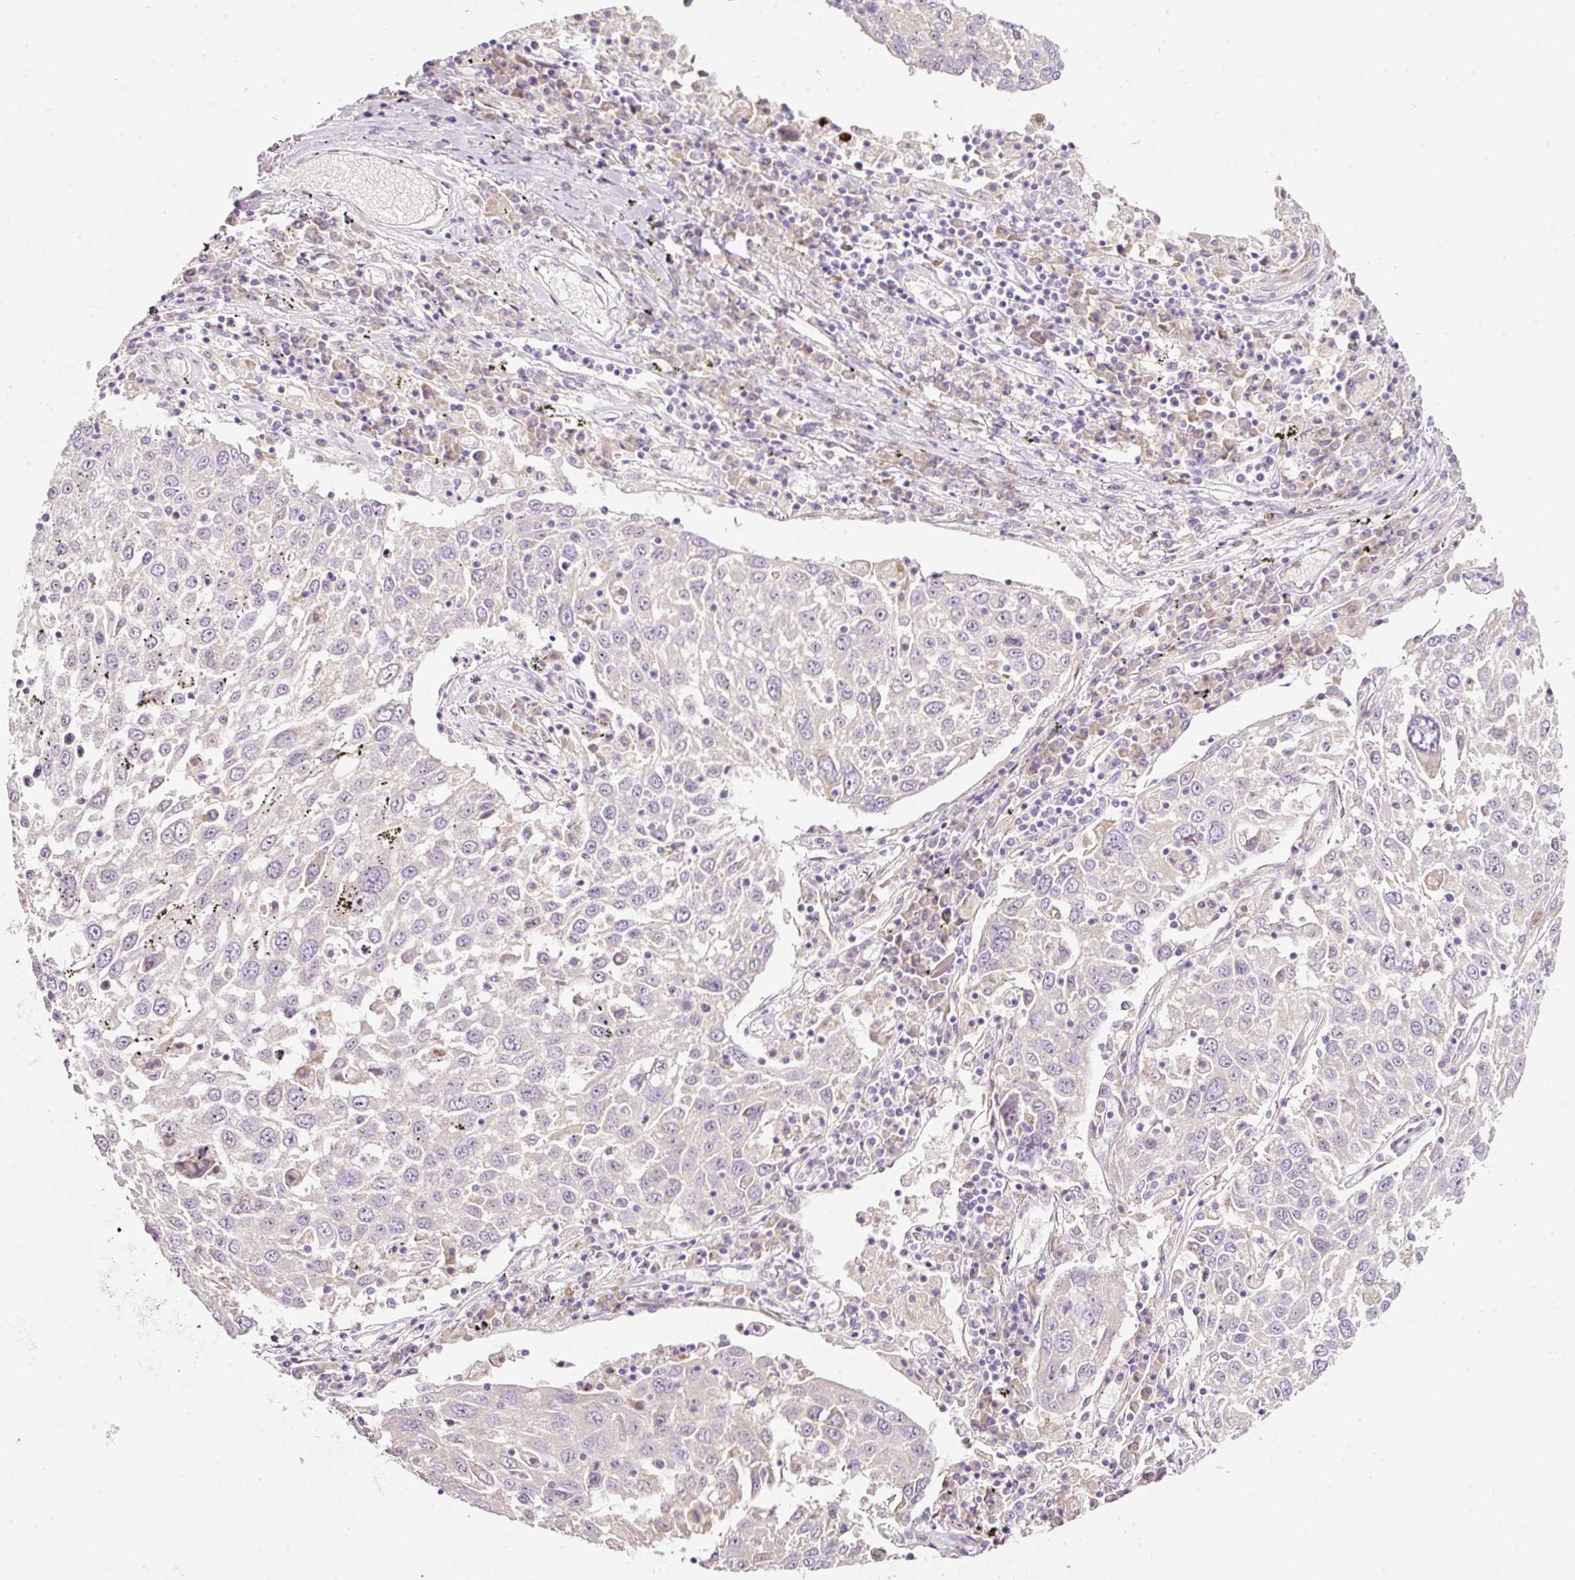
{"staining": {"intensity": "negative", "quantity": "none", "location": "none"}, "tissue": "lung cancer", "cell_type": "Tumor cells", "image_type": "cancer", "snomed": [{"axis": "morphology", "description": "Squamous cell carcinoma, NOS"}, {"axis": "topography", "description": "Lung"}], "caption": "This is an IHC image of lung cancer. There is no expression in tumor cells.", "gene": "RSPO2", "patient": {"sex": "male", "age": 65}}